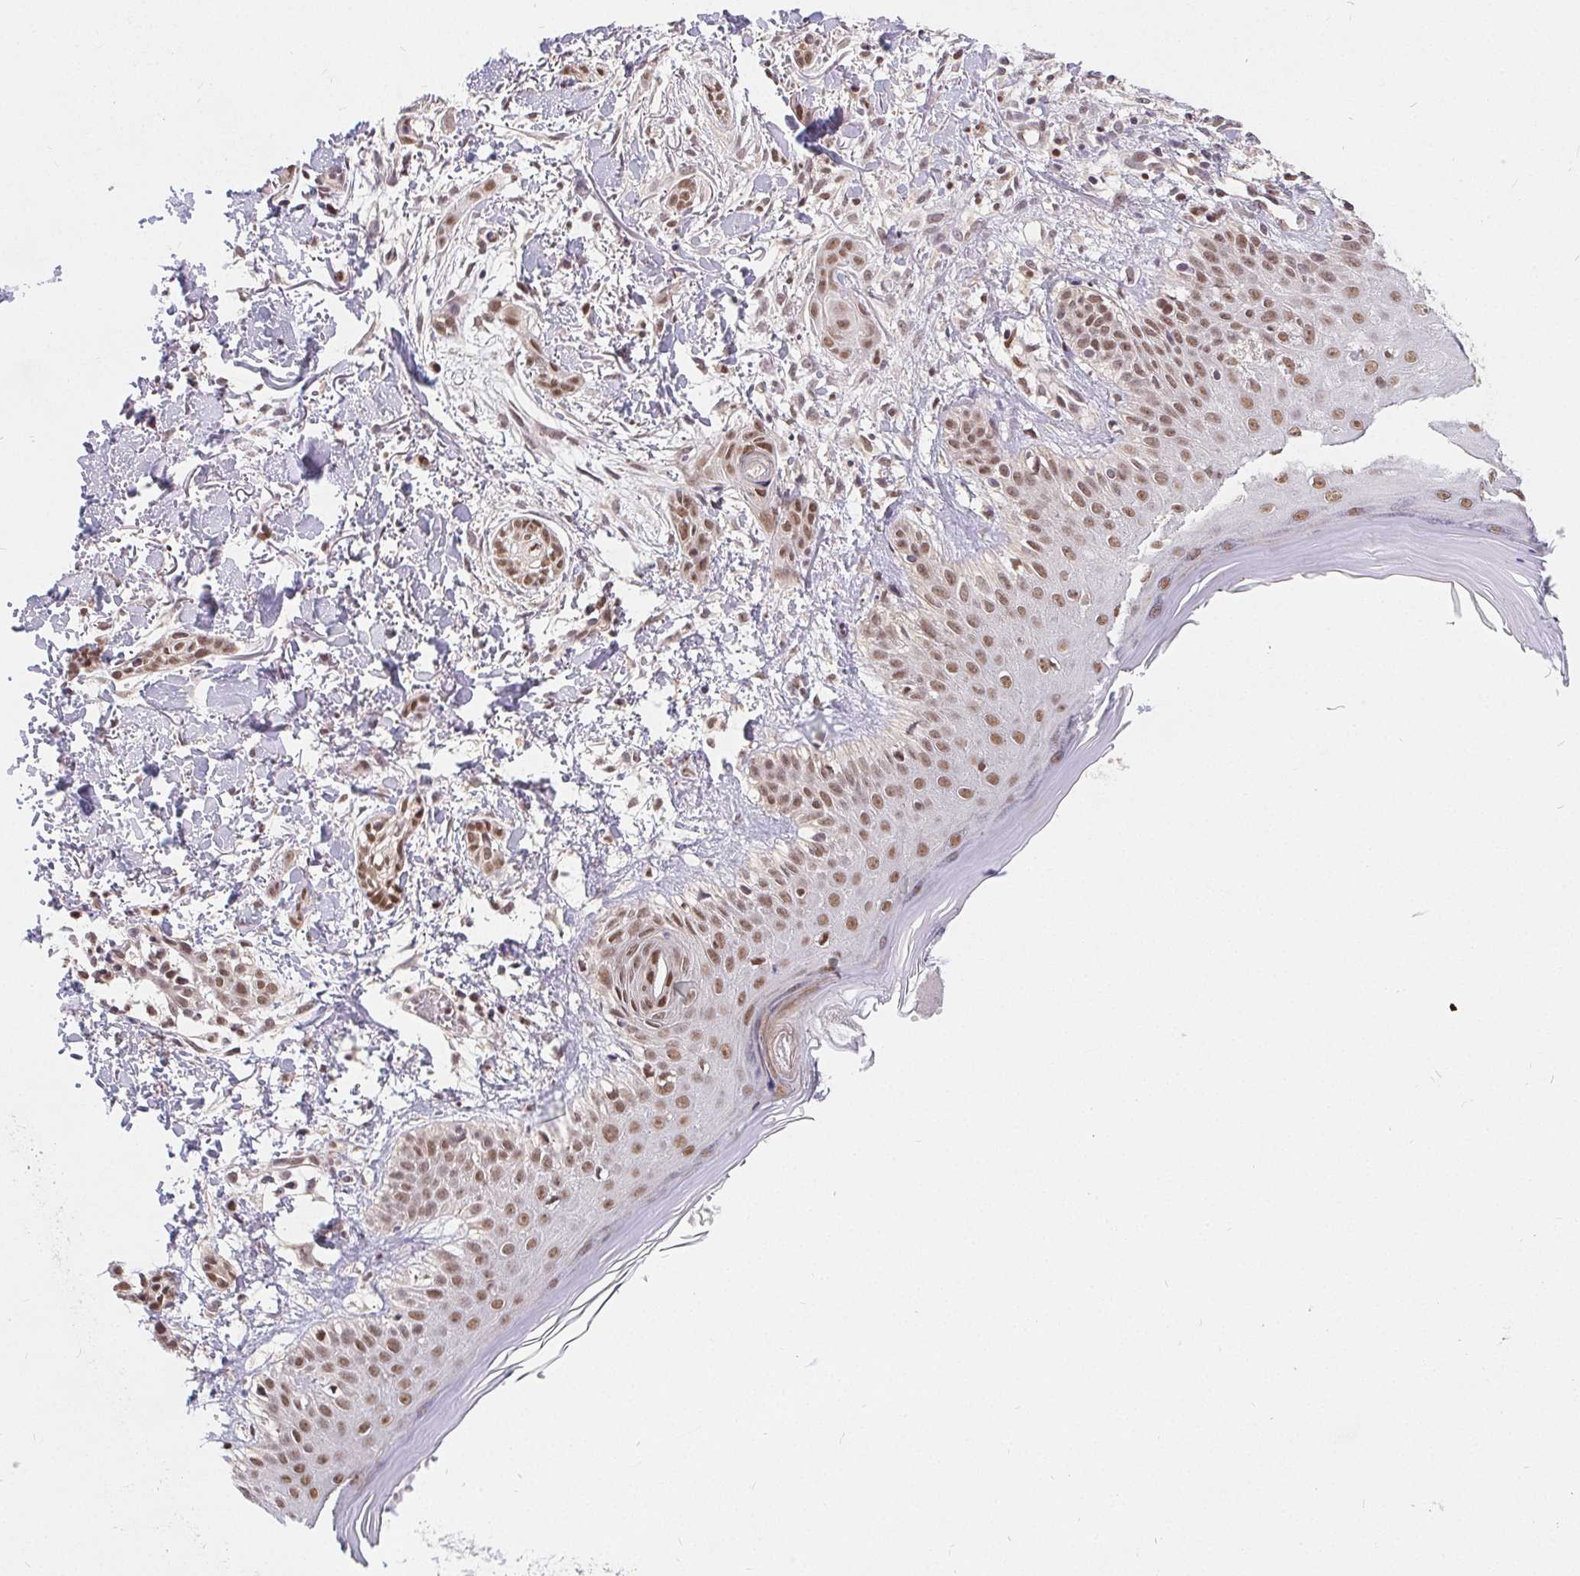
{"staining": {"intensity": "moderate", "quantity": ">75%", "location": "nuclear"}, "tissue": "skin cancer", "cell_type": "Tumor cells", "image_type": "cancer", "snomed": [{"axis": "morphology", "description": "Basal cell carcinoma"}, {"axis": "morphology", "description": "BCC, high aggressive"}, {"axis": "topography", "description": "Skin"}], "caption": "Immunohistochemistry (IHC) photomicrograph of neoplastic tissue: human bcc,  high aggressive (skin) stained using IHC exhibits medium levels of moderate protein expression localized specifically in the nuclear of tumor cells, appearing as a nuclear brown color.", "gene": "POU2F1", "patient": {"sex": "male", "age": 64}}